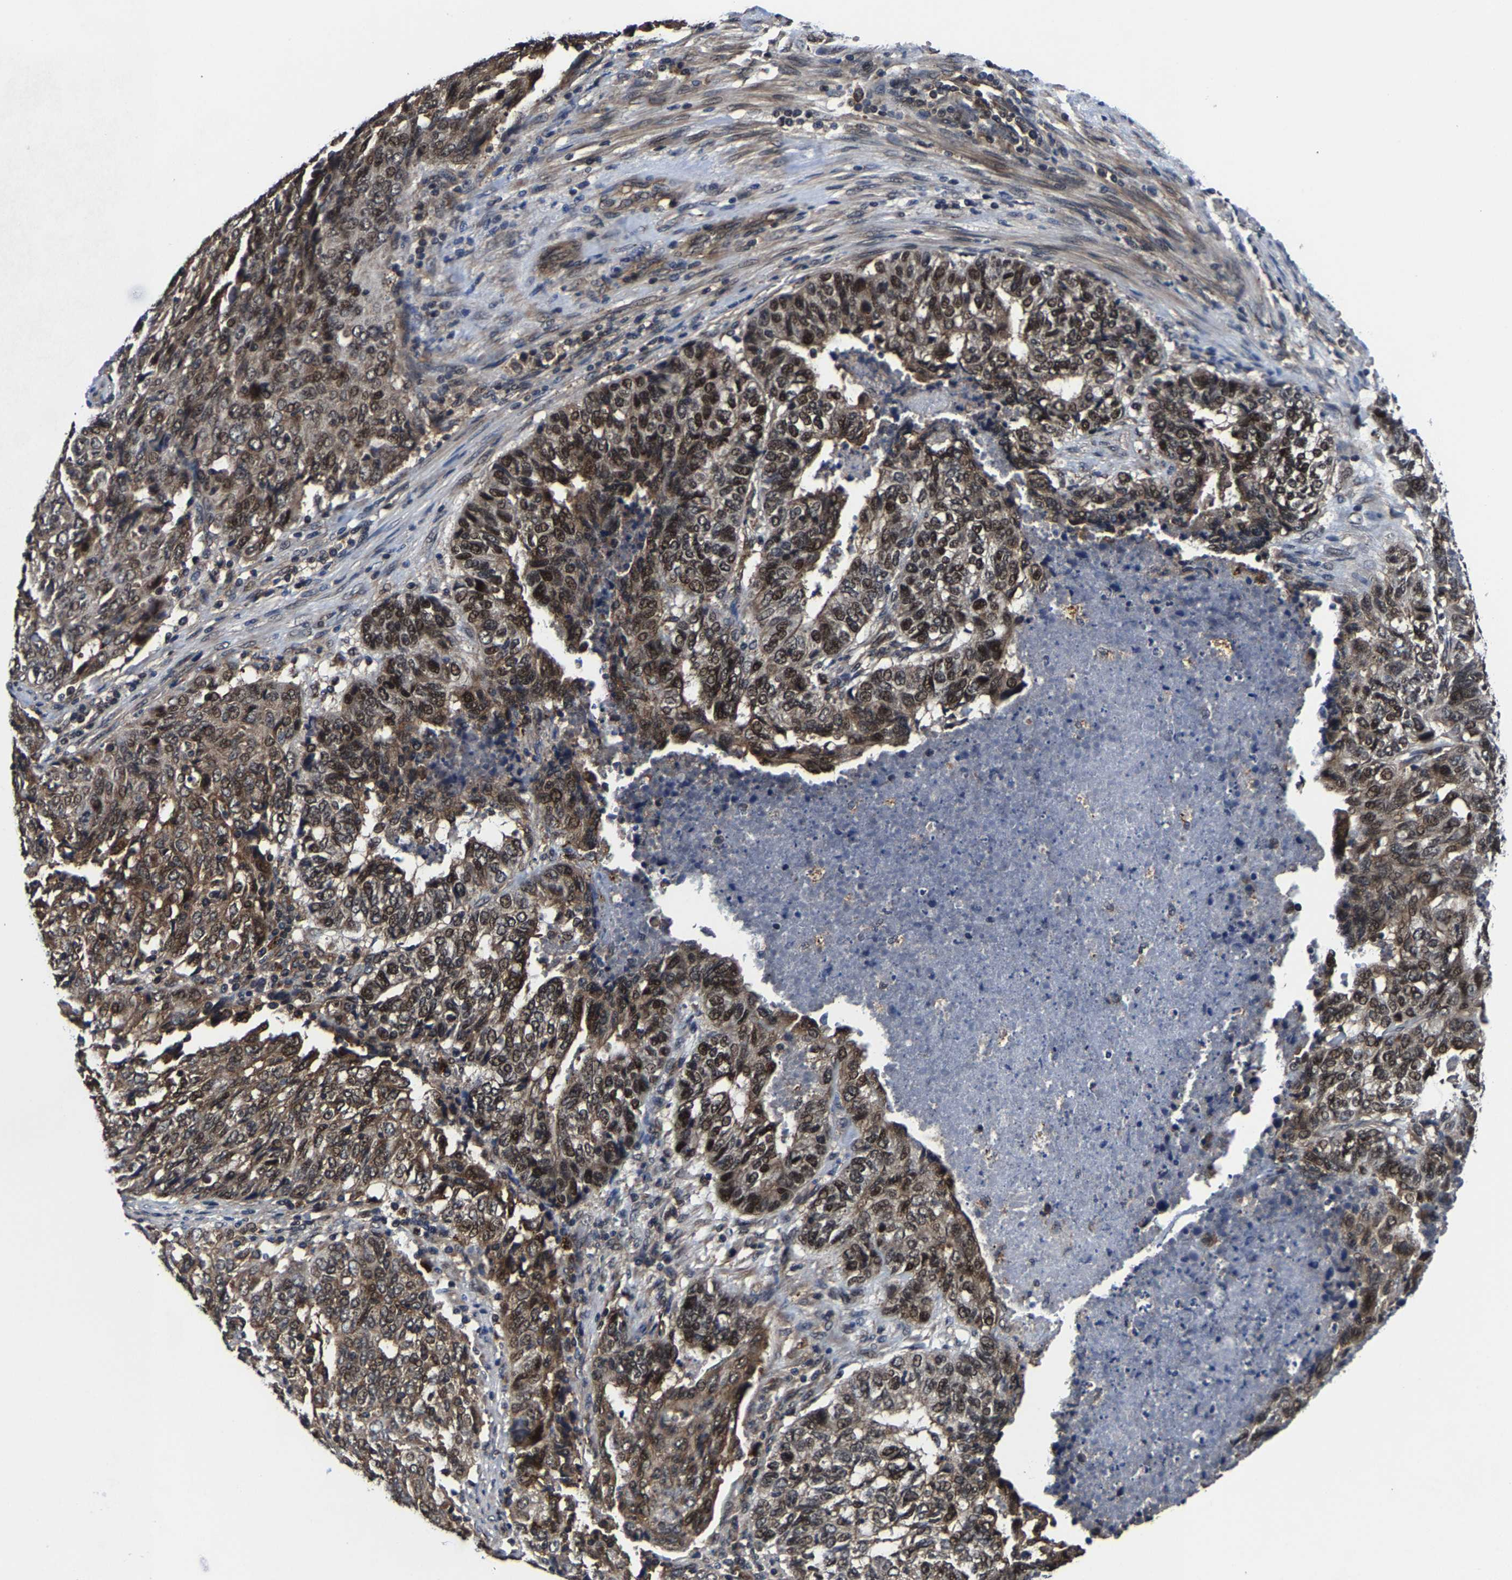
{"staining": {"intensity": "moderate", "quantity": ">75%", "location": "cytoplasmic/membranous,nuclear"}, "tissue": "endometrial cancer", "cell_type": "Tumor cells", "image_type": "cancer", "snomed": [{"axis": "morphology", "description": "Adenocarcinoma, NOS"}, {"axis": "topography", "description": "Endometrium"}], "caption": "Immunohistochemical staining of endometrial cancer (adenocarcinoma) shows moderate cytoplasmic/membranous and nuclear protein positivity in about >75% of tumor cells.", "gene": "ZCCHC7", "patient": {"sex": "female", "age": 80}}